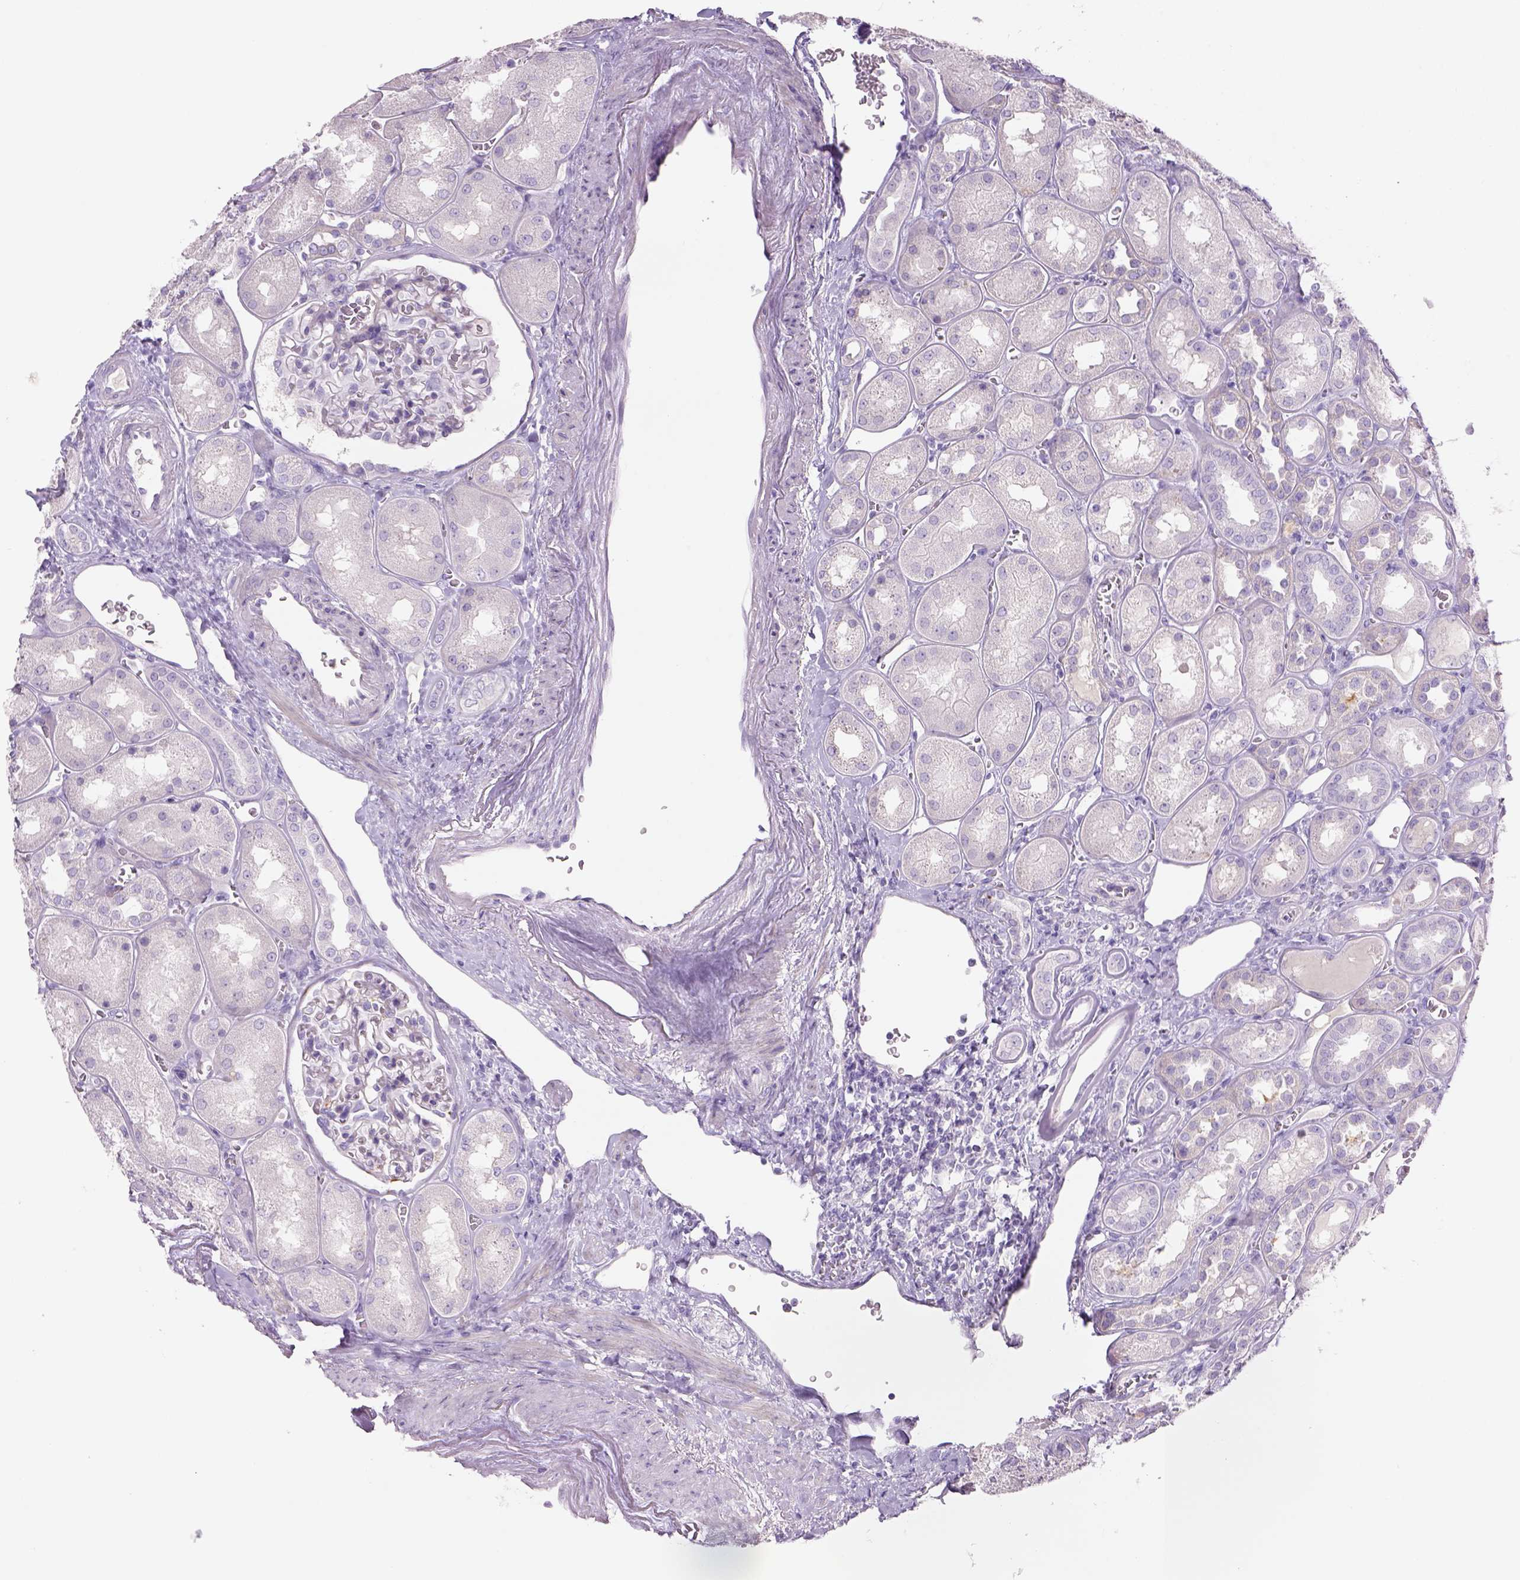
{"staining": {"intensity": "negative", "quantity": "none", "location": "none"}, "tissue": "kidney", "cell_type": "Cells in glomeruli", "image_type": "normal", "snomed": [{"axis": "morphology", "description": "Normal tissue, NOS"}, {"axis": "topography", "description": "Kidney"}], "caption": "The immunohistochemistry (IHC) image has no significant expression in cells in glomeruli of kidney. The staining was performed using DAB to visualize the protein expression in brown, while the nuclei were stained in blue with hematoxylin (Magnification: 20x).", "gene": "TENM4", "patient": {"sex": "male", "age": 73}}